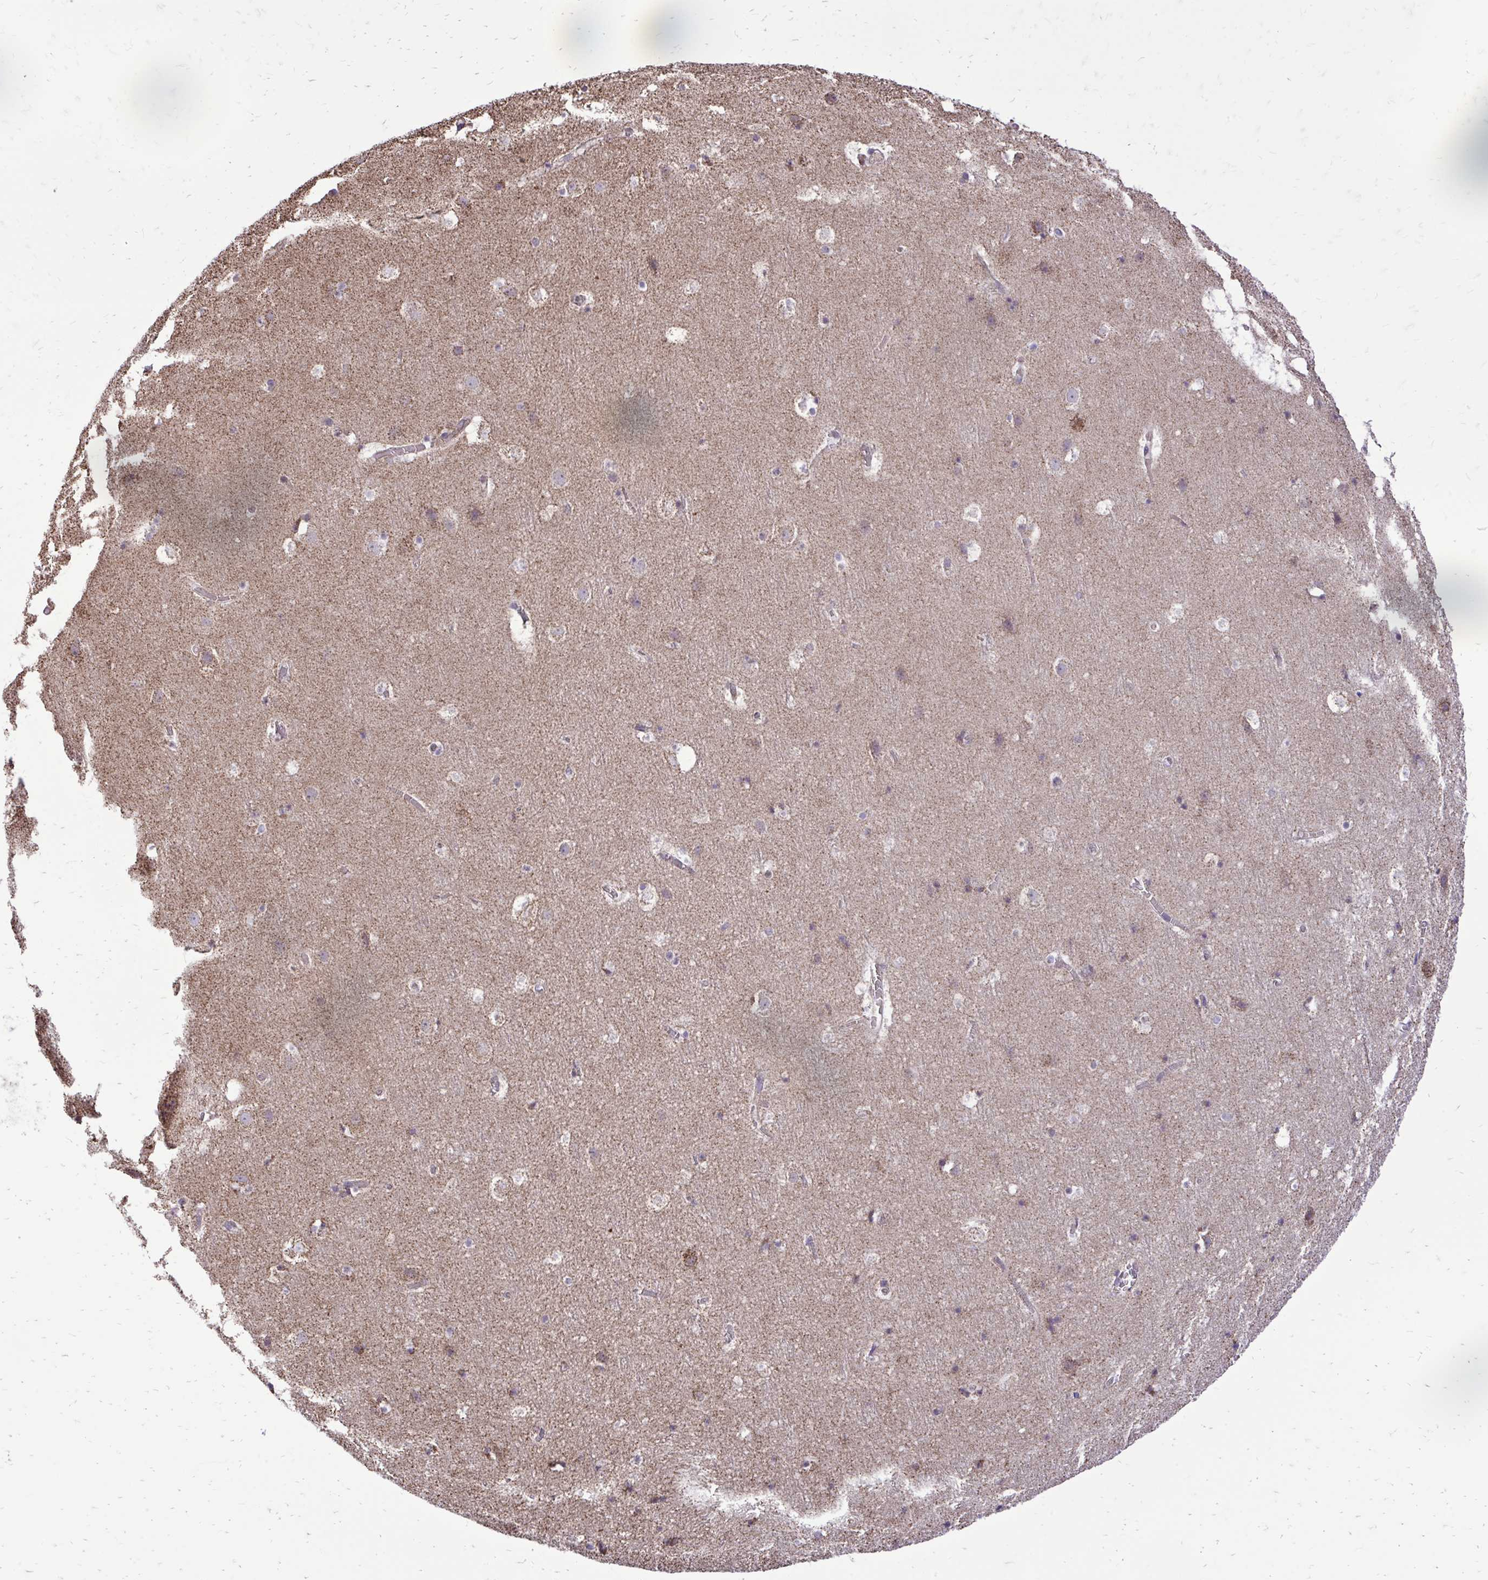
{"staining": {"intensity": "negative", "quantity": "none", "location": "none"}, "tissue": "cerebral cortex", "cell_type": "Endothelial cells", "image_type": "normal", "snomed": [{"axis": "morphology", "description": "Normal tissue, NOS"}, {"axis": "topography", "description": "Cerebral cortex"}], "caption": "This is an immunohistochemistry (IHC) image of benign human cerebral cortex. There is no expression in endothelial cells.", "gene": "UBE2C", "patient": {"sex": "female", "age": 42}}